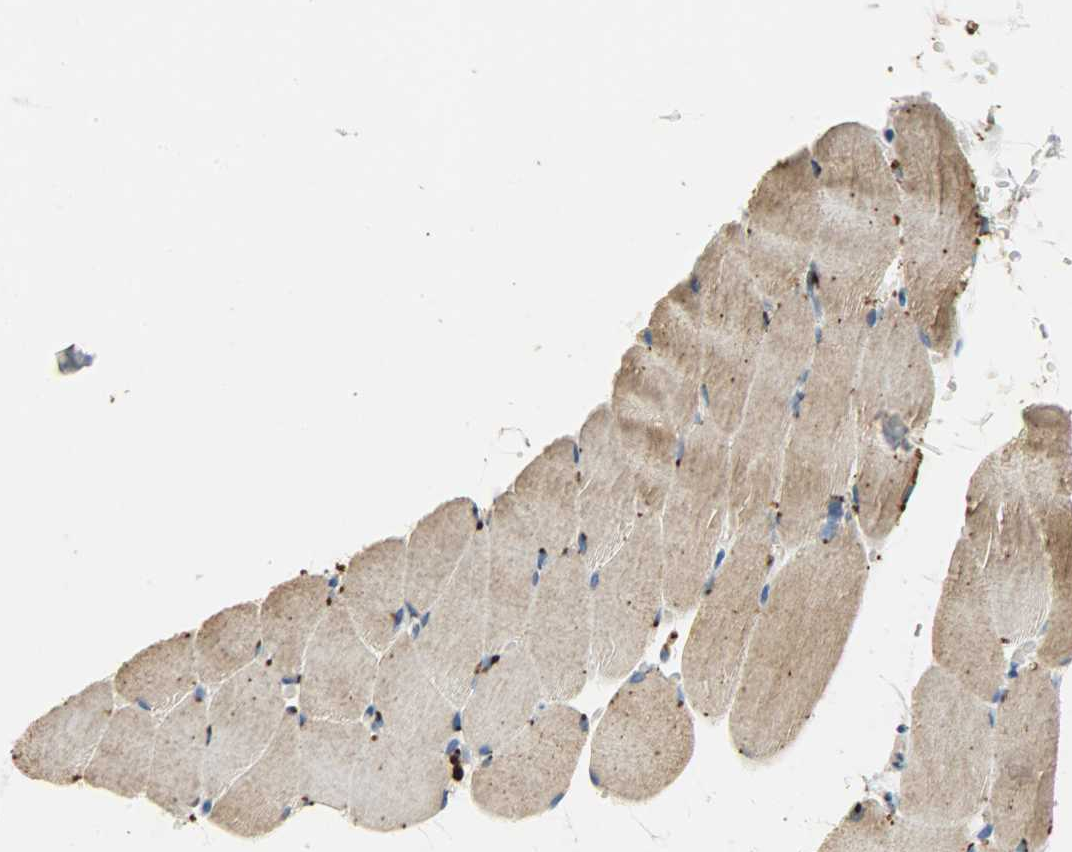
{"staining": {"intensity": "moderate", "quantity": ">75%", "location": "cytoplasmic/membranous"}, "tissue": "skeletal muscle", "cell_type": "Myocytes", "image_type": "normal", "snomed": [{"axis": "morphology", "description": "Normal tissue, NOS"}, {"axis": "topography", "description": "Skeletal muscle"}], "caption": "Brown immunohistochemical staining in benign skeletal muscle displays moderate cytoplasmic/membranous expression in about >75% of myocytes.", "gene": "ASAH1", "patient": {"sex": "female", "age": 37}}